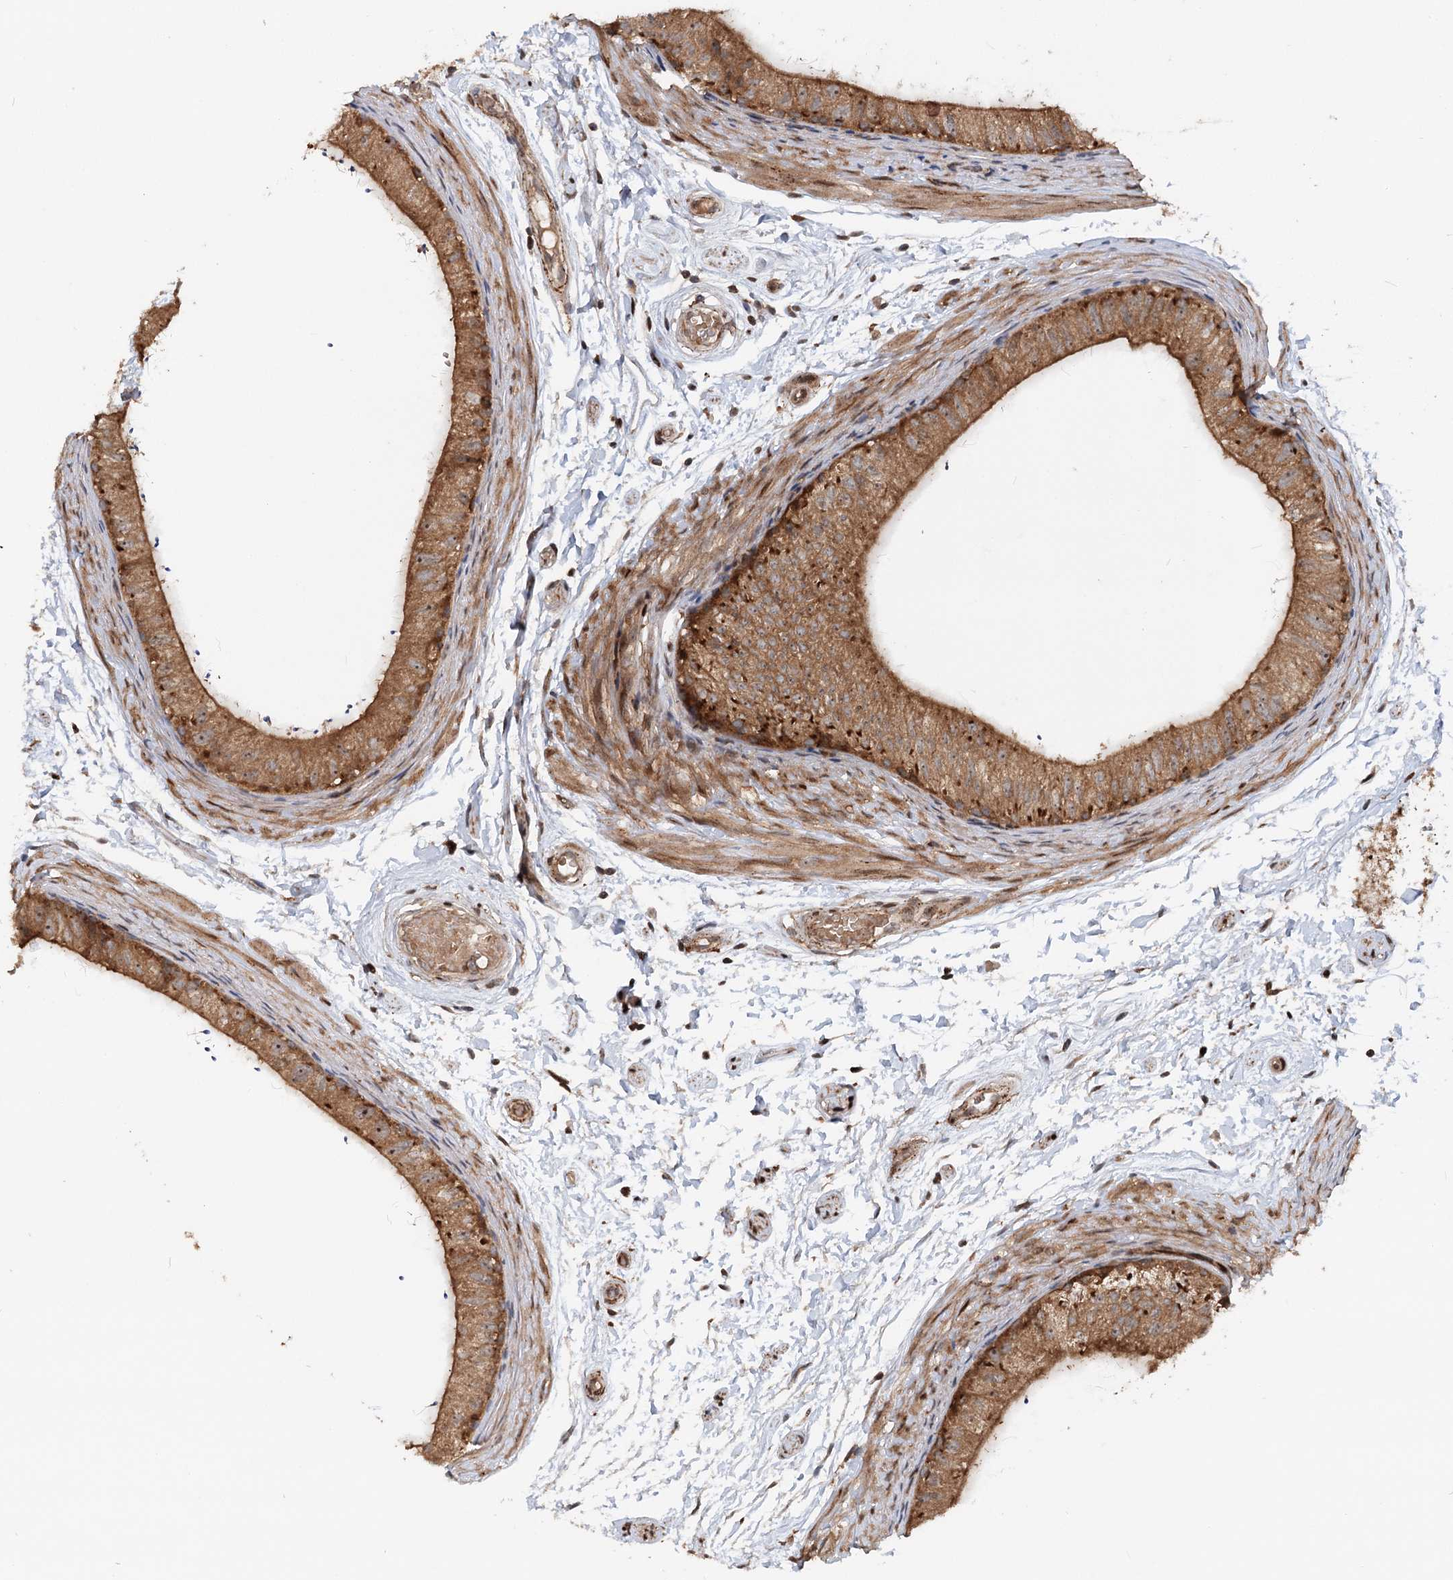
{"staining": {"intensity": "moderate", "quantity": ">75%", "location": "cytoplasmic/membranous,nuclear"}, "tissue": "epididymis", "cell_type": "Glandular cells", "image_type": "normal", "snomed": [{"axis": "morphology", "description": "Normal tissue, NOS"}, {"axis": "topography", "description": "Epididymis"}], "caption": "This image exhibits immunohistochemistry (IHC) staining of normal human epididymis, with medium moderate cytoplasmic/membranous,nuclear positivity in approximately >75% of glandular cells.", "gene": "RNF111", "patient": {"sex": "male", "age": 50}}